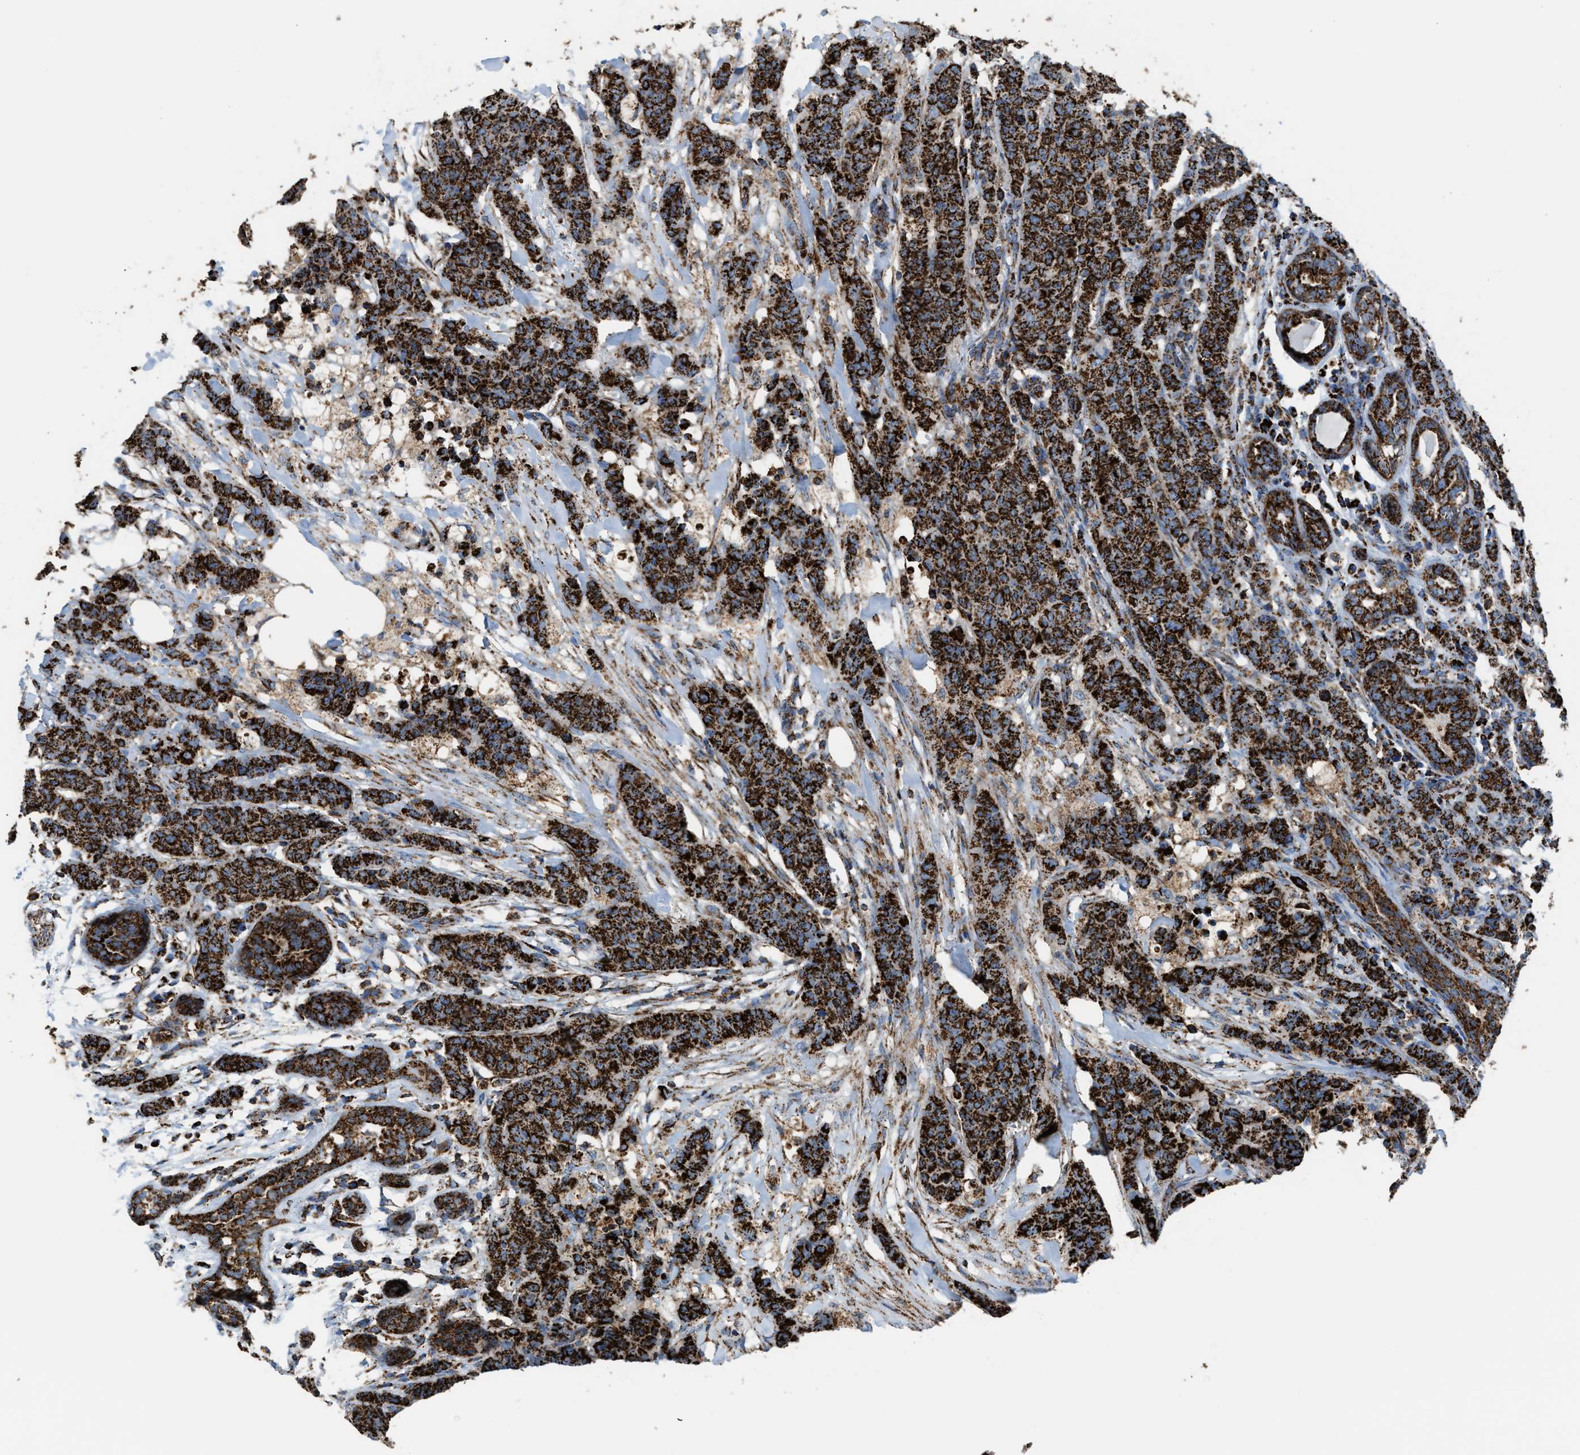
{"staining": {"intensity": "strong", "quantity": ">75%", "location": "cytoplasmic/membranous"}, "tissue": "breast cancer", "cell_type": "Tumor cells", "image_type": "cancer", "snomed": [{"axis": "morphology", "description": "Normal tissue, NOS"}, {"axis": "morphology", "description": "Duct carcinoma"}, {"axis": "topography", "description": "Breast"}], "caption": "Breast infiltrating ductal carcinoma stained with DAB immunohistochemistry displays high levels of strong cytoplasmic/membranous staining in about >75% of tumor cells.", "gene": "ECHS1", "patient": {"sex": "female", "age": 40}}